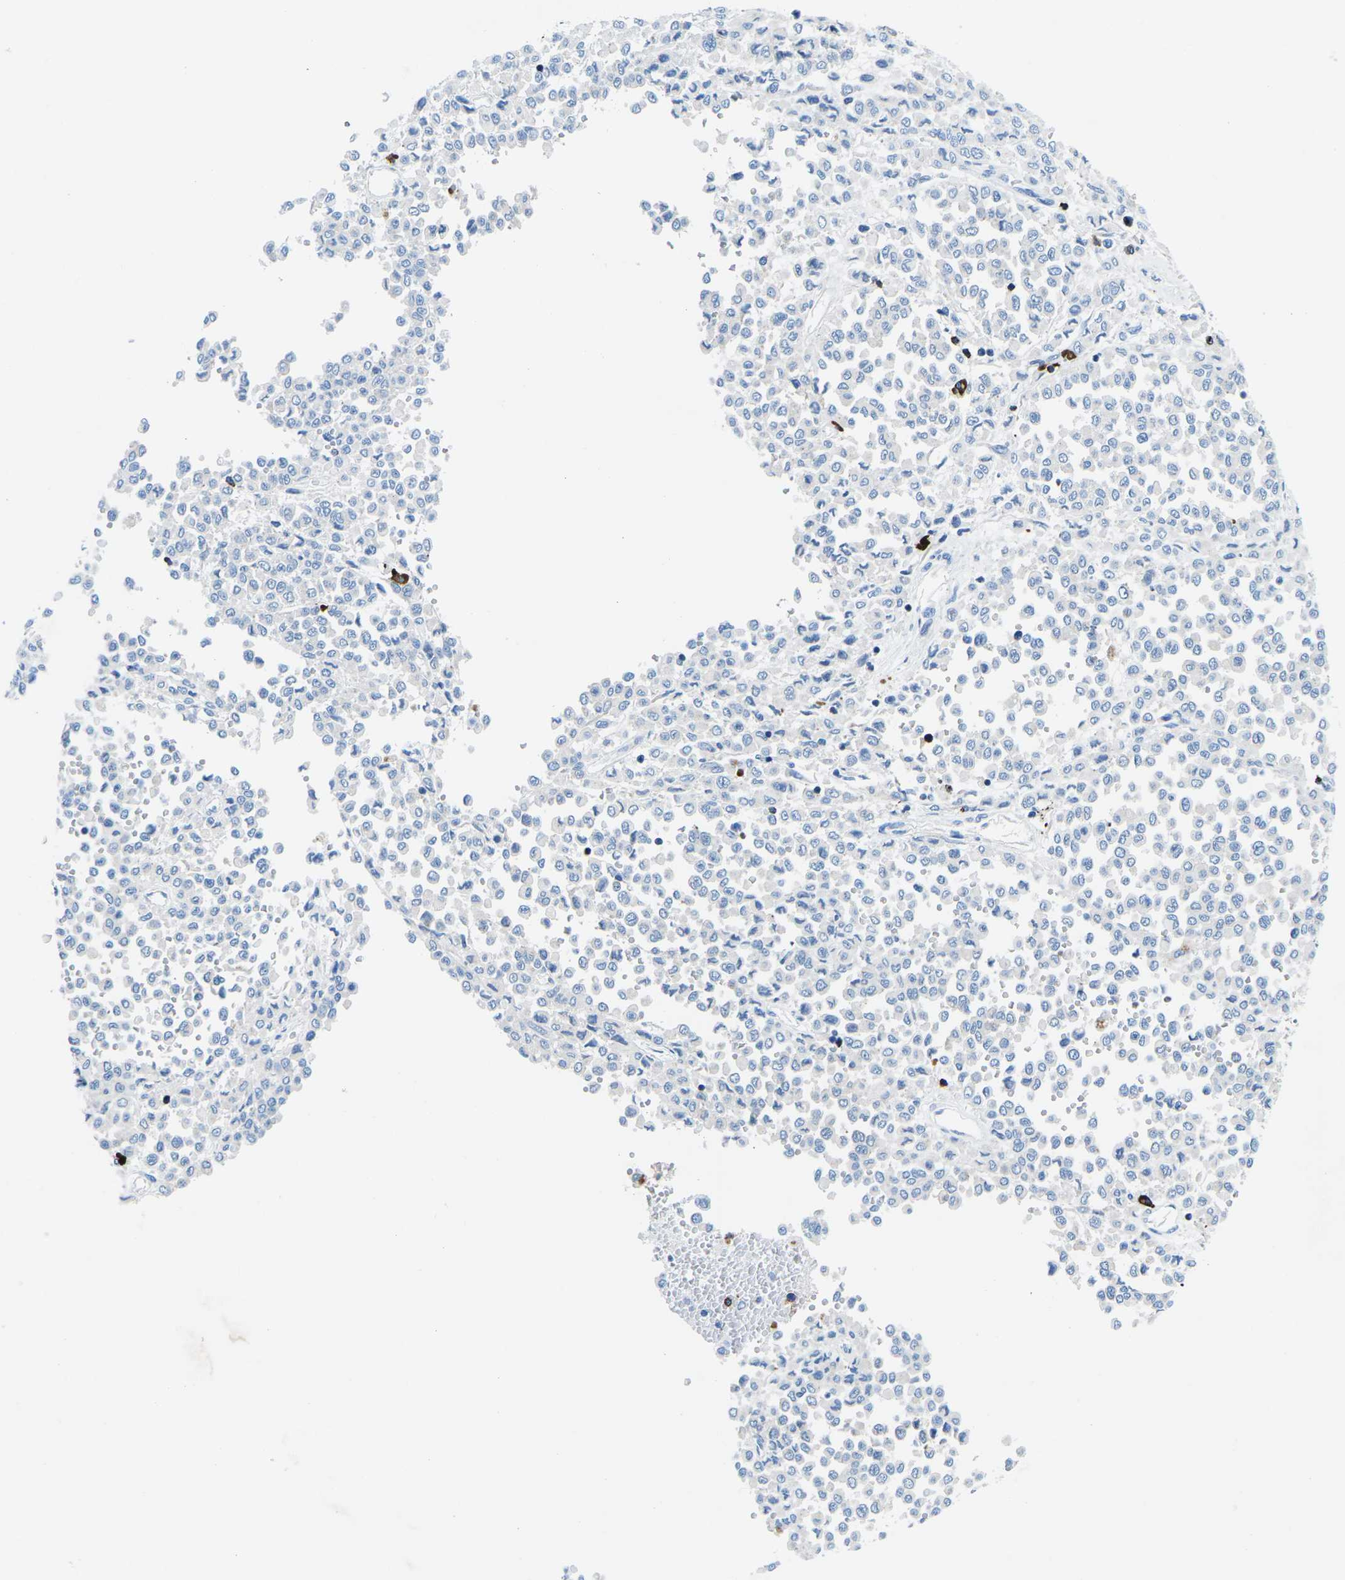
{"staining": {"intensity": "negative", "quantity": "none", "location": "none"}, "tissue": "melanoma", "cell_type": "Tumor cells", "image_type": "cancer", "snomed": [{"axis": "morphology", "description": "Malignant melanoma, Metastatic site"}, {"axis": "topography", "description": "Pancreas"}], "caption": "Tumor cells show no significant expression in malignant melanoma (metastatic site).", "gene": "MC4R", "patient": {"sex": "female", "age": 30}}